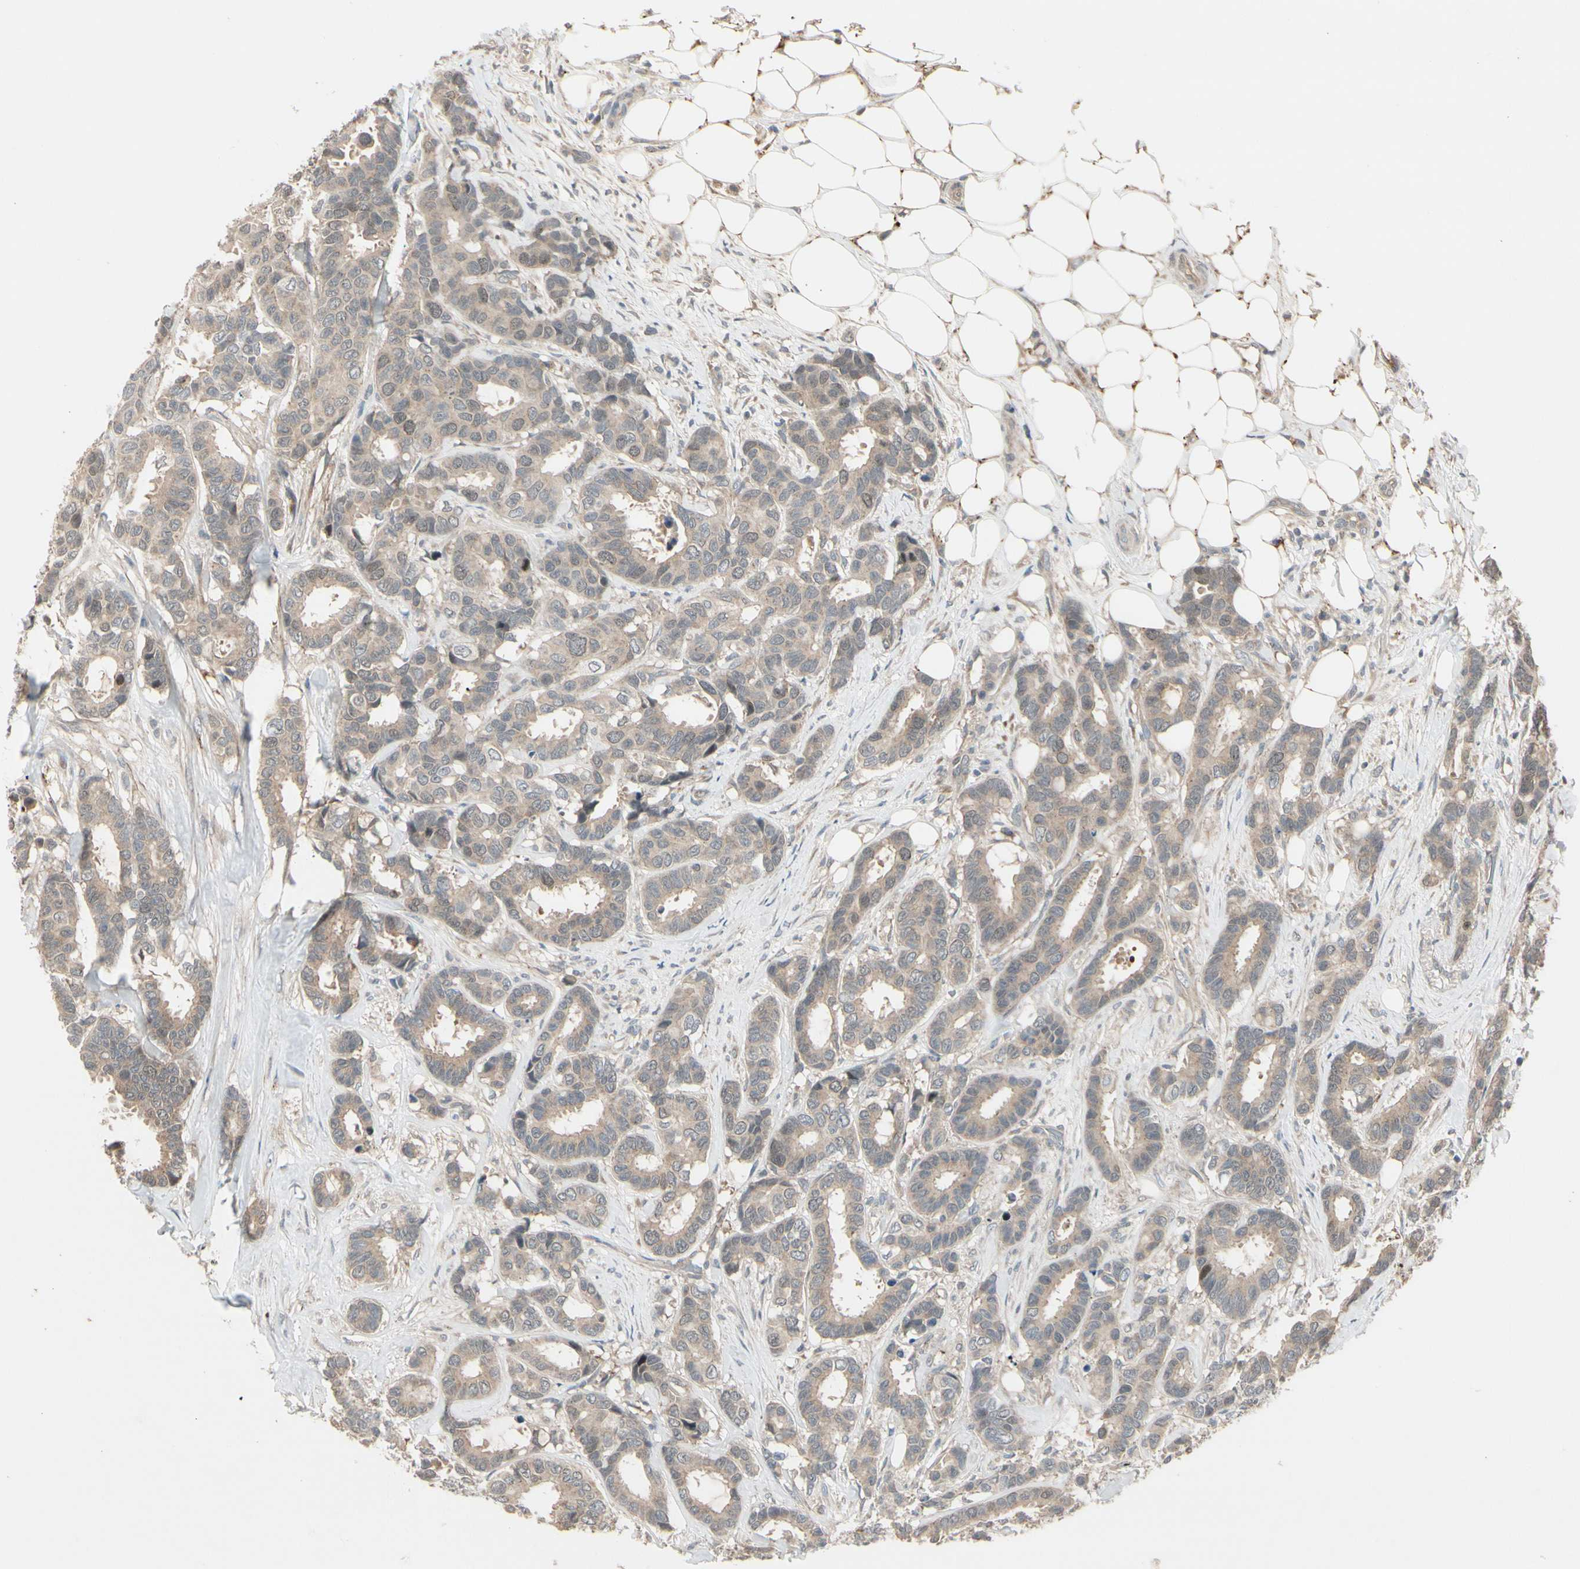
{"staining": {"intensity": "weak", "quantity": "25%-75%", "location": "cytoplasmic/membranous"}, "tissue": "breast cancer", "cell_type": "Tumor cells", "image_type": "cancer", "snomed": [{"axis": "morphology", "description": "Duct carcinoma"}, {"axis": "topography", "description": "Breast"}], "caption": "This image exhibits immunohistochemistry staining of breast cancer, with low weak cytoplasmic/membranous positivity in approximately 25%-75% of tumor cells.", "gene": "FHDC1", "patient": {"sex": "female", "age": 87}}